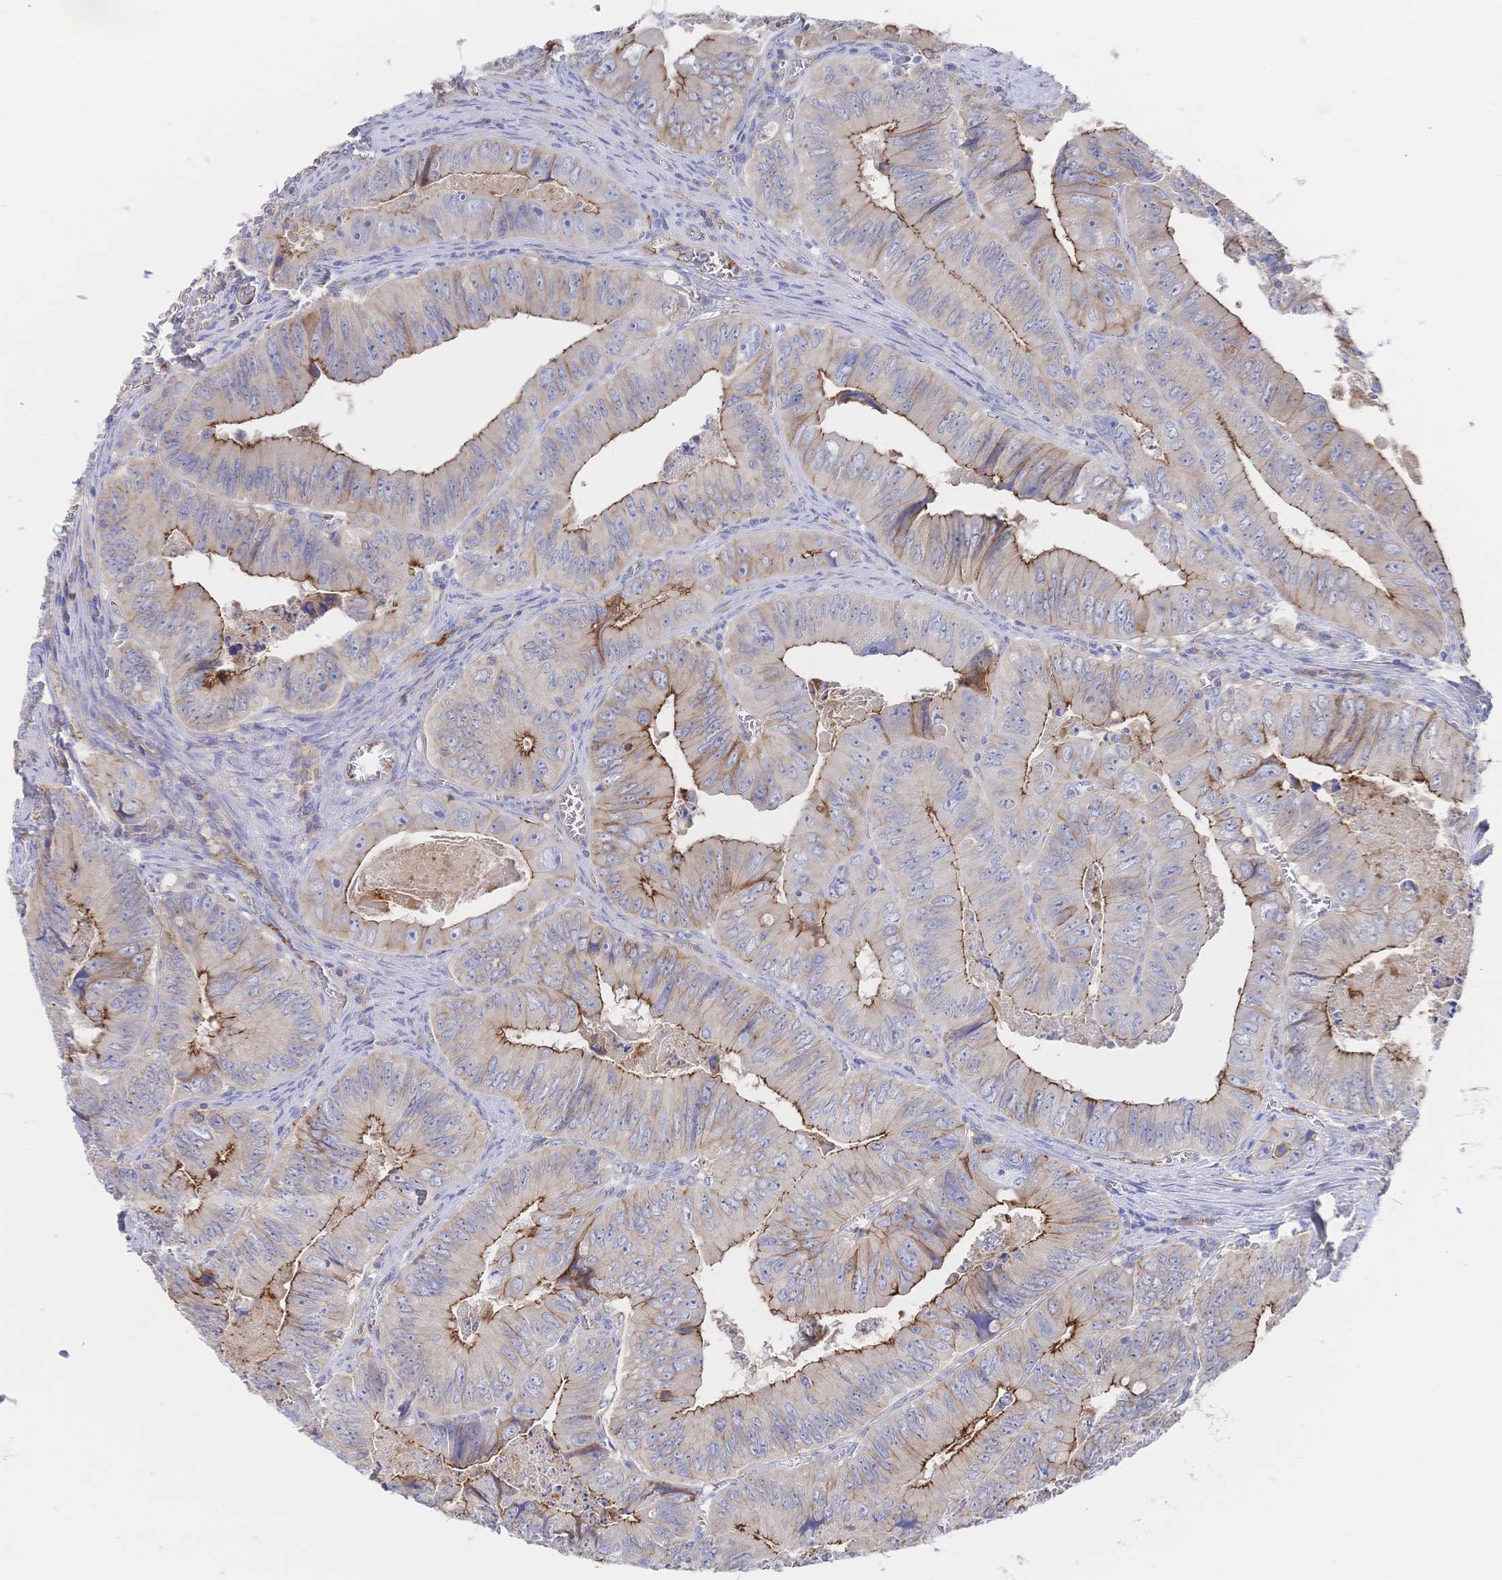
{"staining": {"intensity": "moderate", "quantity": "25%-75%", "location": "cytoplasmic/membranous"}, "tissue": "colorectal cancer", "cell_type": "Tumor cells", "image_type": "cancer", "snomed": [{"axis": "morphology", "description": "Adenocarcinoma, NOS"}, {"axis": "topography", "description": "Colon"}], "caption": "Adenocarcinoma (colorectal) tissue shows moderate cytoplasmic/membranous staining in approximately 25%-75% of tumor cells", "gene": "F11R", "patient": {"sex": "female", "age": 84}}